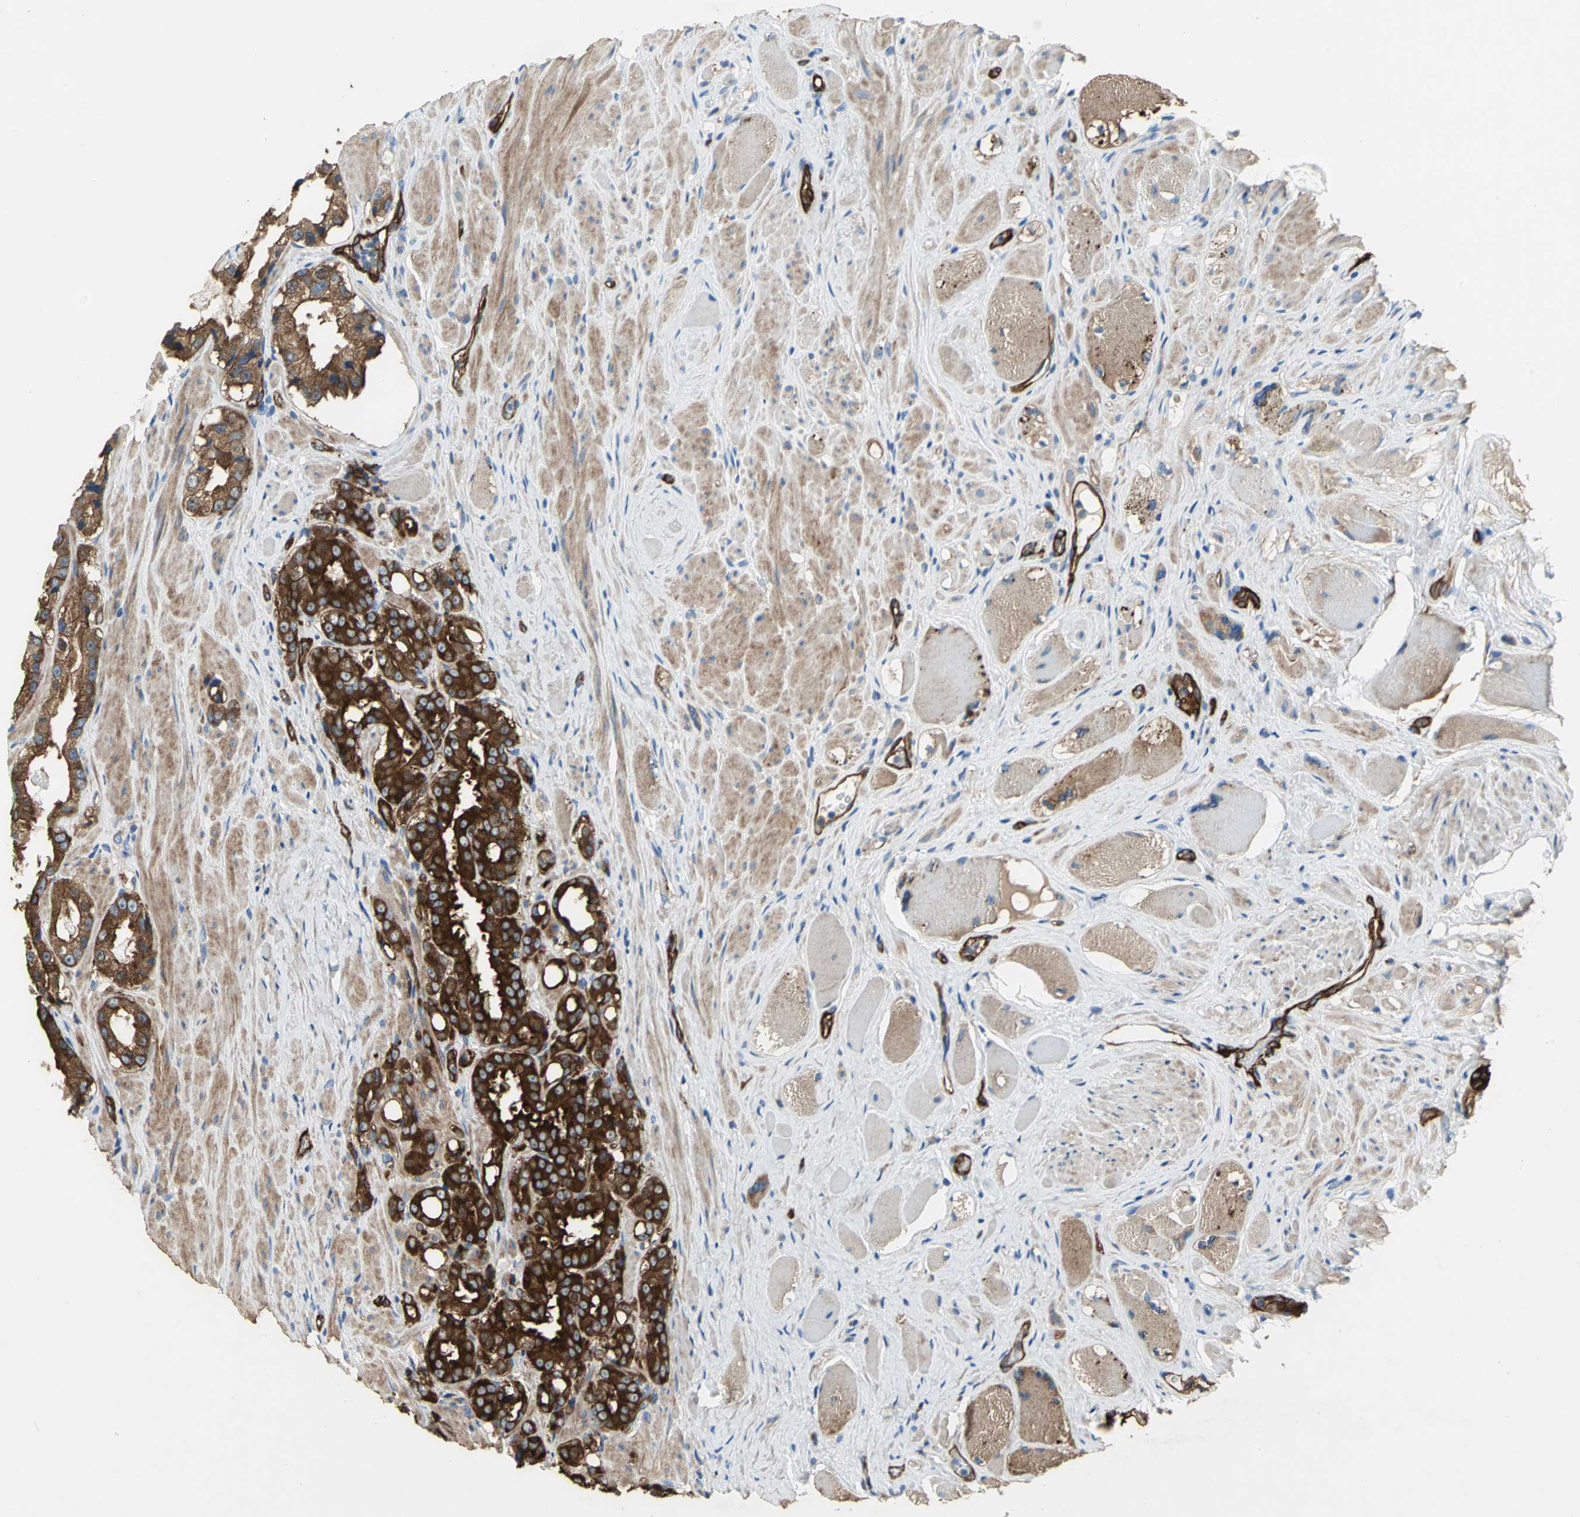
{"staining": {"intensity": "strong", "quantity": ">75%", "location": "cytoplasmic/membranous"}, "tissue": "prostate cancer", "cell_type": "Tumor cells", "image_type": "cancer", "snomed": [{"axis": "morphology", "description": "Adenocarcinoma, Medium grade"}, {"axis": "topography", "description": "Prostate"}], "caption": "This histopathology image exhibits immunohistochemistry (IHC) staining of human prostate cancer (medium-grade adenocarcinoma), with high strong cytoplasmic/membranous staining in approximately >75% of tumor cells.", "gene": "FLNB", "patient": {"sex": "male", "age": 60}}